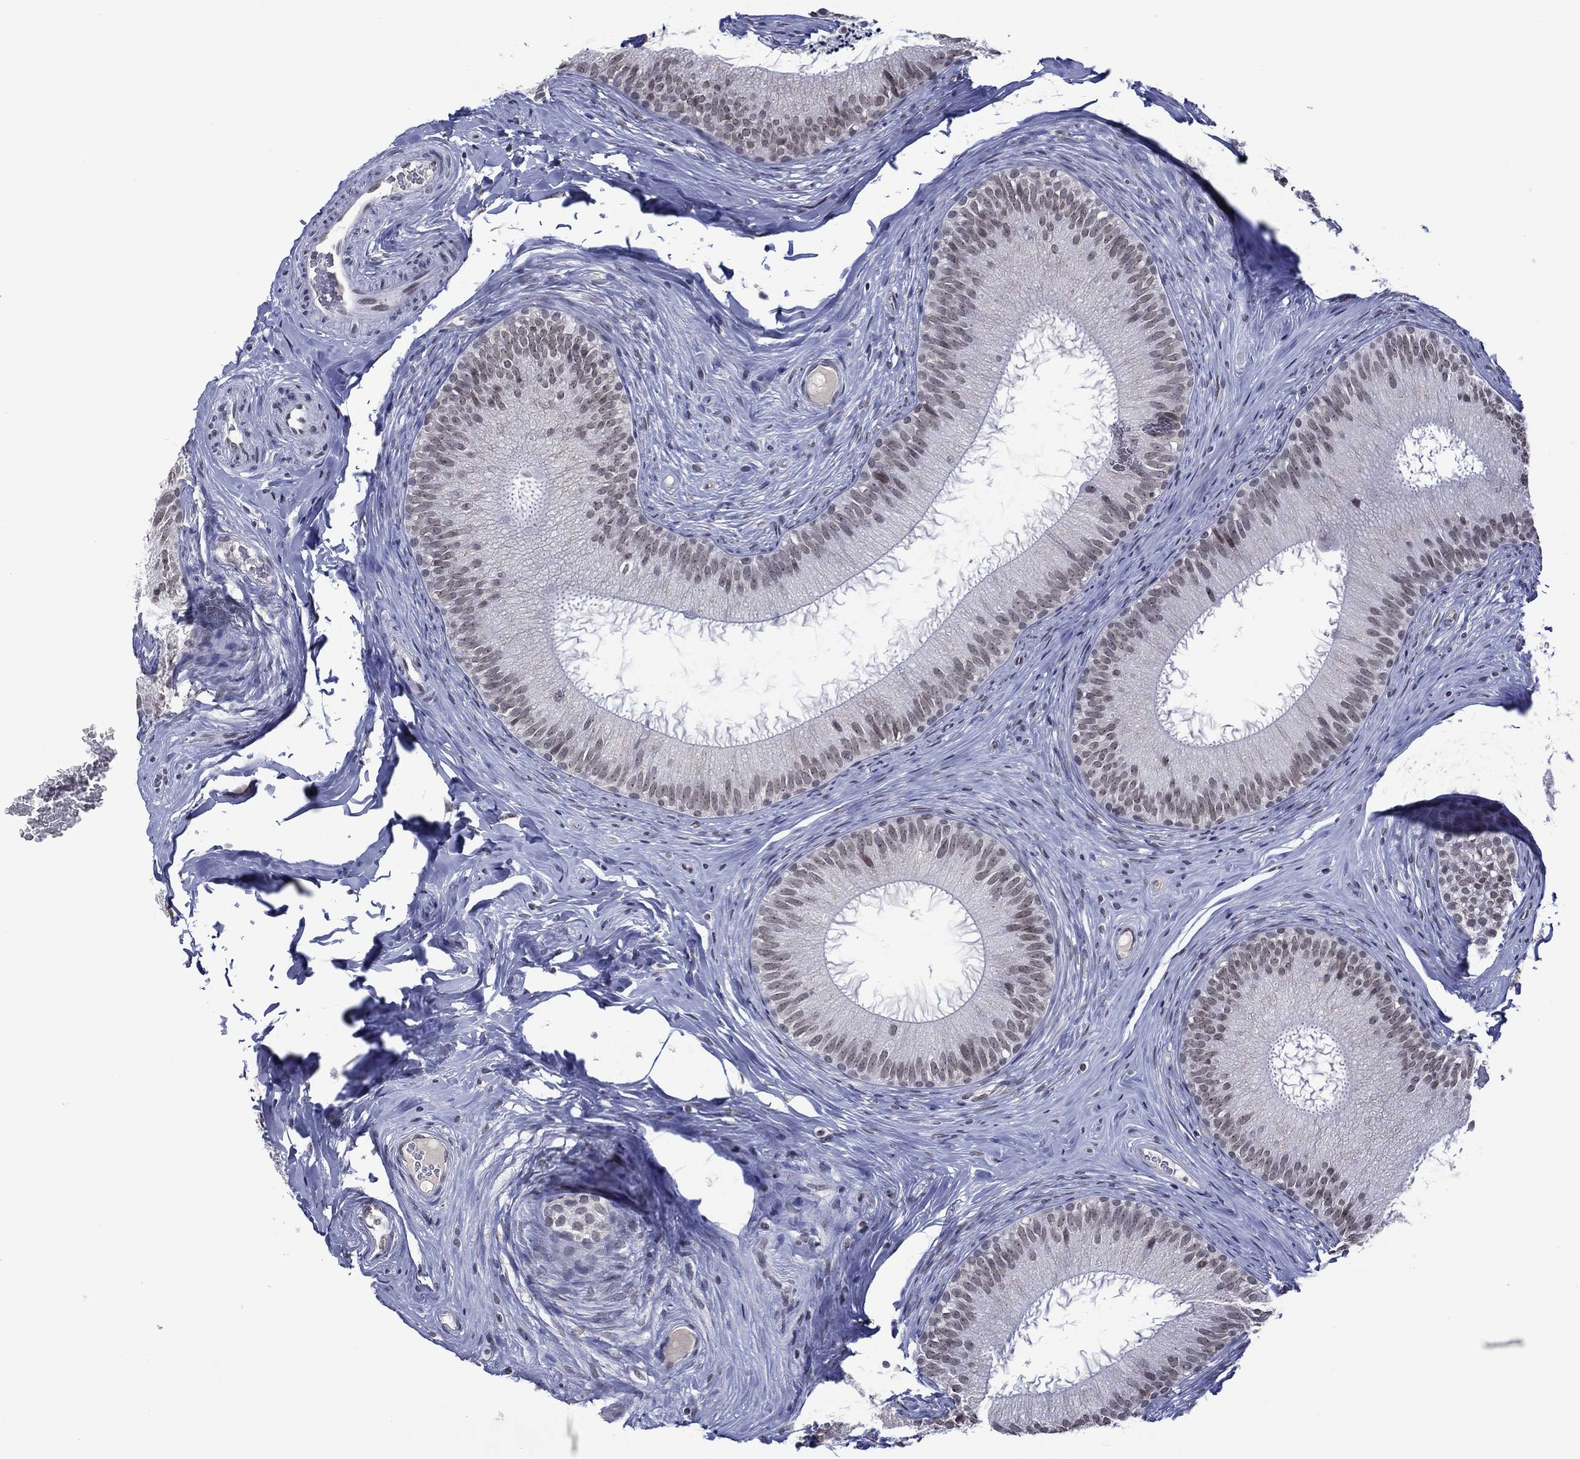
{"staining": {"intensity": "weak", "quantity": "25%-75%", "location": "nuclear"}, "tissue": "epididymis", "cell_type": "Glandular cells", "image_type": "normal", "snomed": [{"axis": "morphology", "description": "Normal tissue, NOS"}, {"axis": "morphology", "description": "Carcinoma, Embryonal, NOS"}, {"axis": "topography", "description": "Testis"}, {"axis": "topography", "description": "Epididymis"}], "caption": "Immunohistochemical staining of benign human epididymis reveals 25%-75% levels of weak nuclear protein positivity in approximately 25%-75% of glandular cells. The staining was performed using DAB (3,3'-diaminobenzidine) to visualize the protein expression in brown, while the nuclei were stained in blue with hematoxylin (Magnification: 20x).", "gene": "GATA6", "patient": {"sex": "male", "age": 24}}